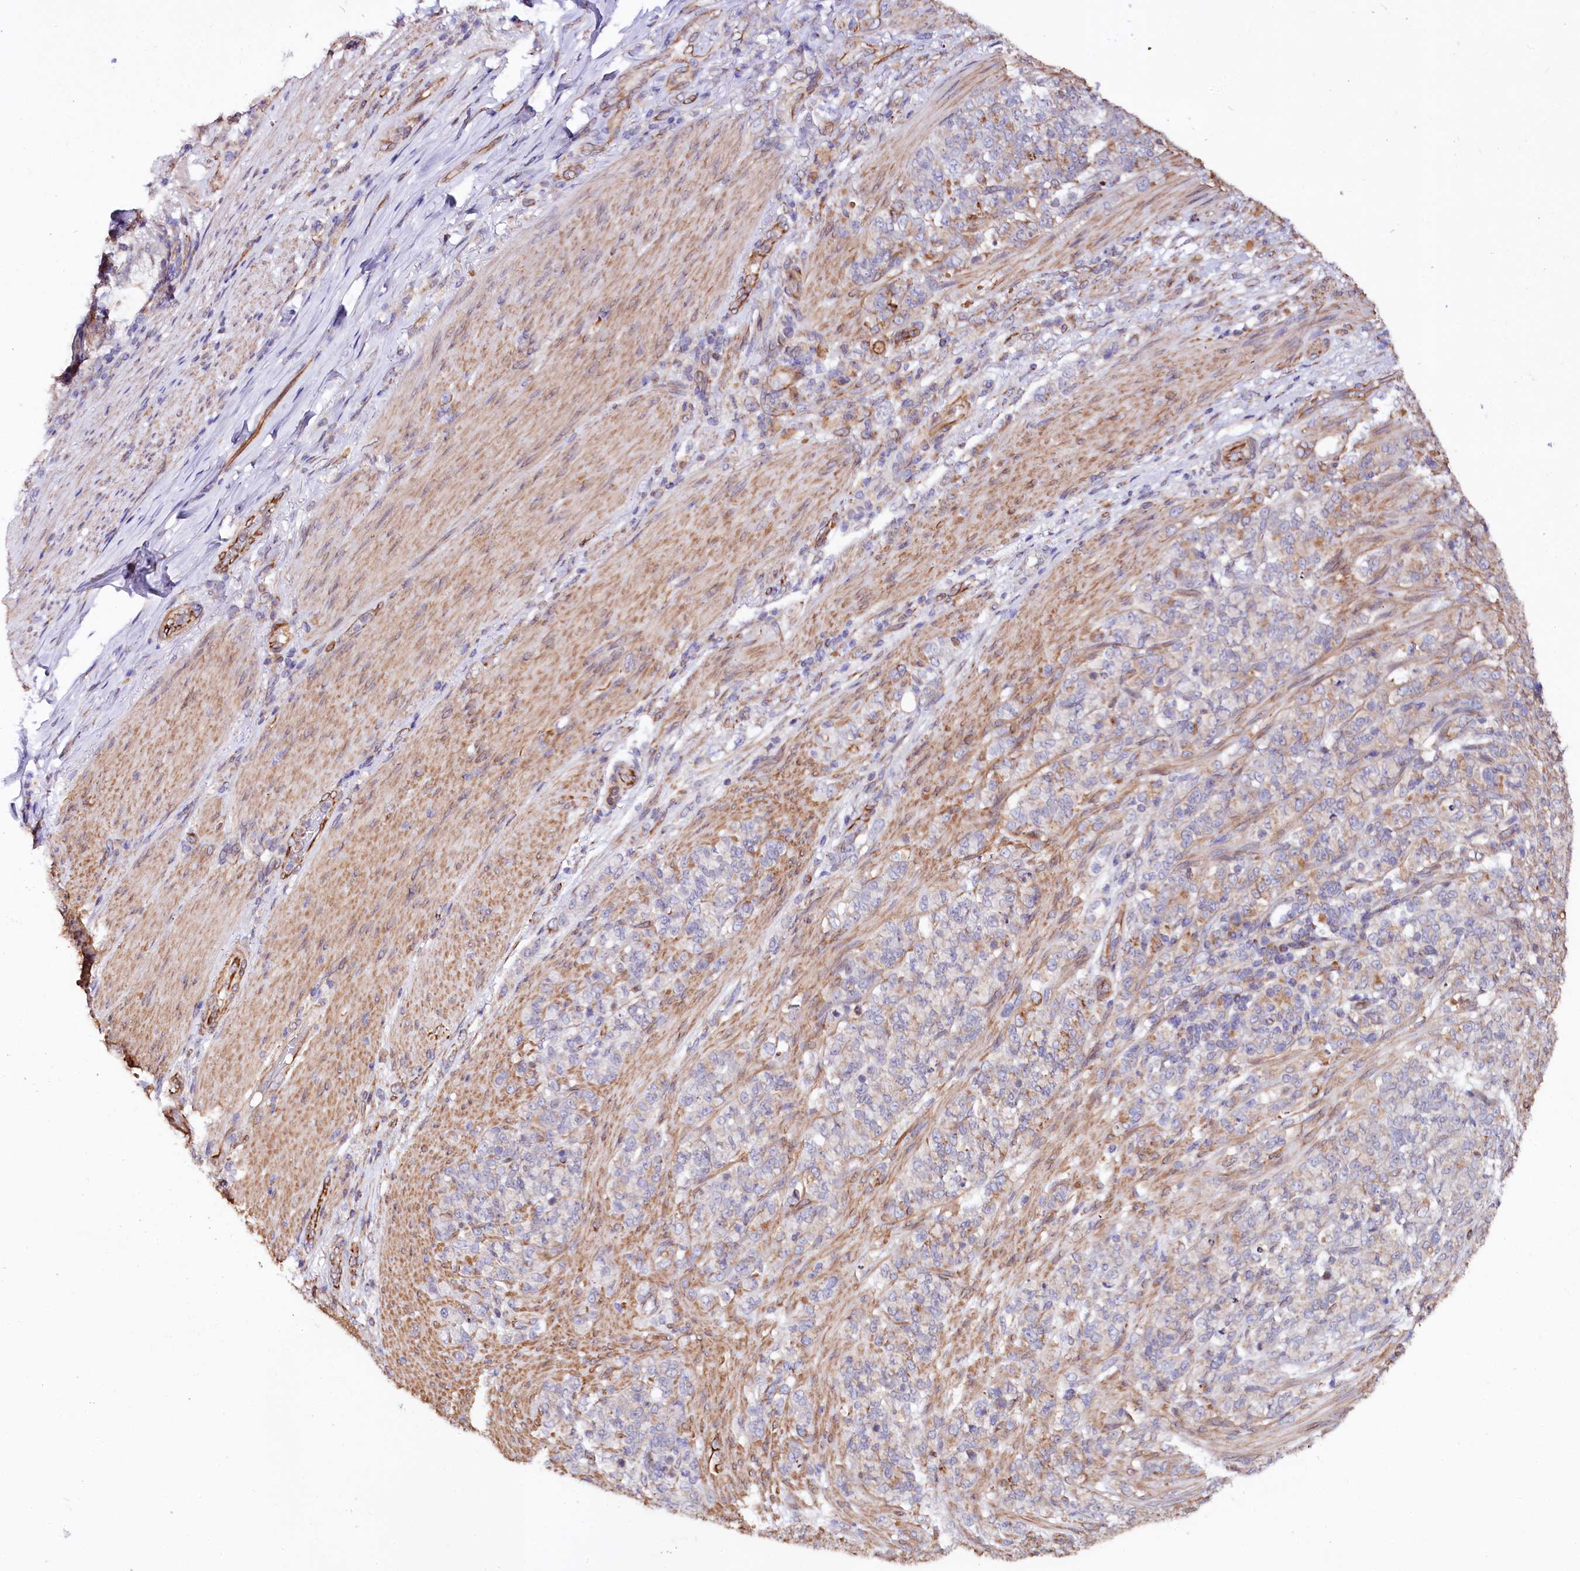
{"staining": {"intensity": "negative", "quantity": "none", "location": "none"}, "tissue": "stomach cancer", "cell_type": "Tumor cells", "image_type": "cancer", "snomed": [{"axis": "morphology", "description": "Adenocarcinoma, NOS"}, {"axis": "topography", "description": "Stomach"}], "caption": "IHC of stomach cancer shows no staining in tumor cells. (Stains: DAB (3,3'-diaminobenzidine) immunohistochemistry (IHC) with hematoxylin counter stain, Microscopy: brightfield microscopy at high magnification).", "gene": "TTC12", "patient": {"sex": "female", "age": 79}}